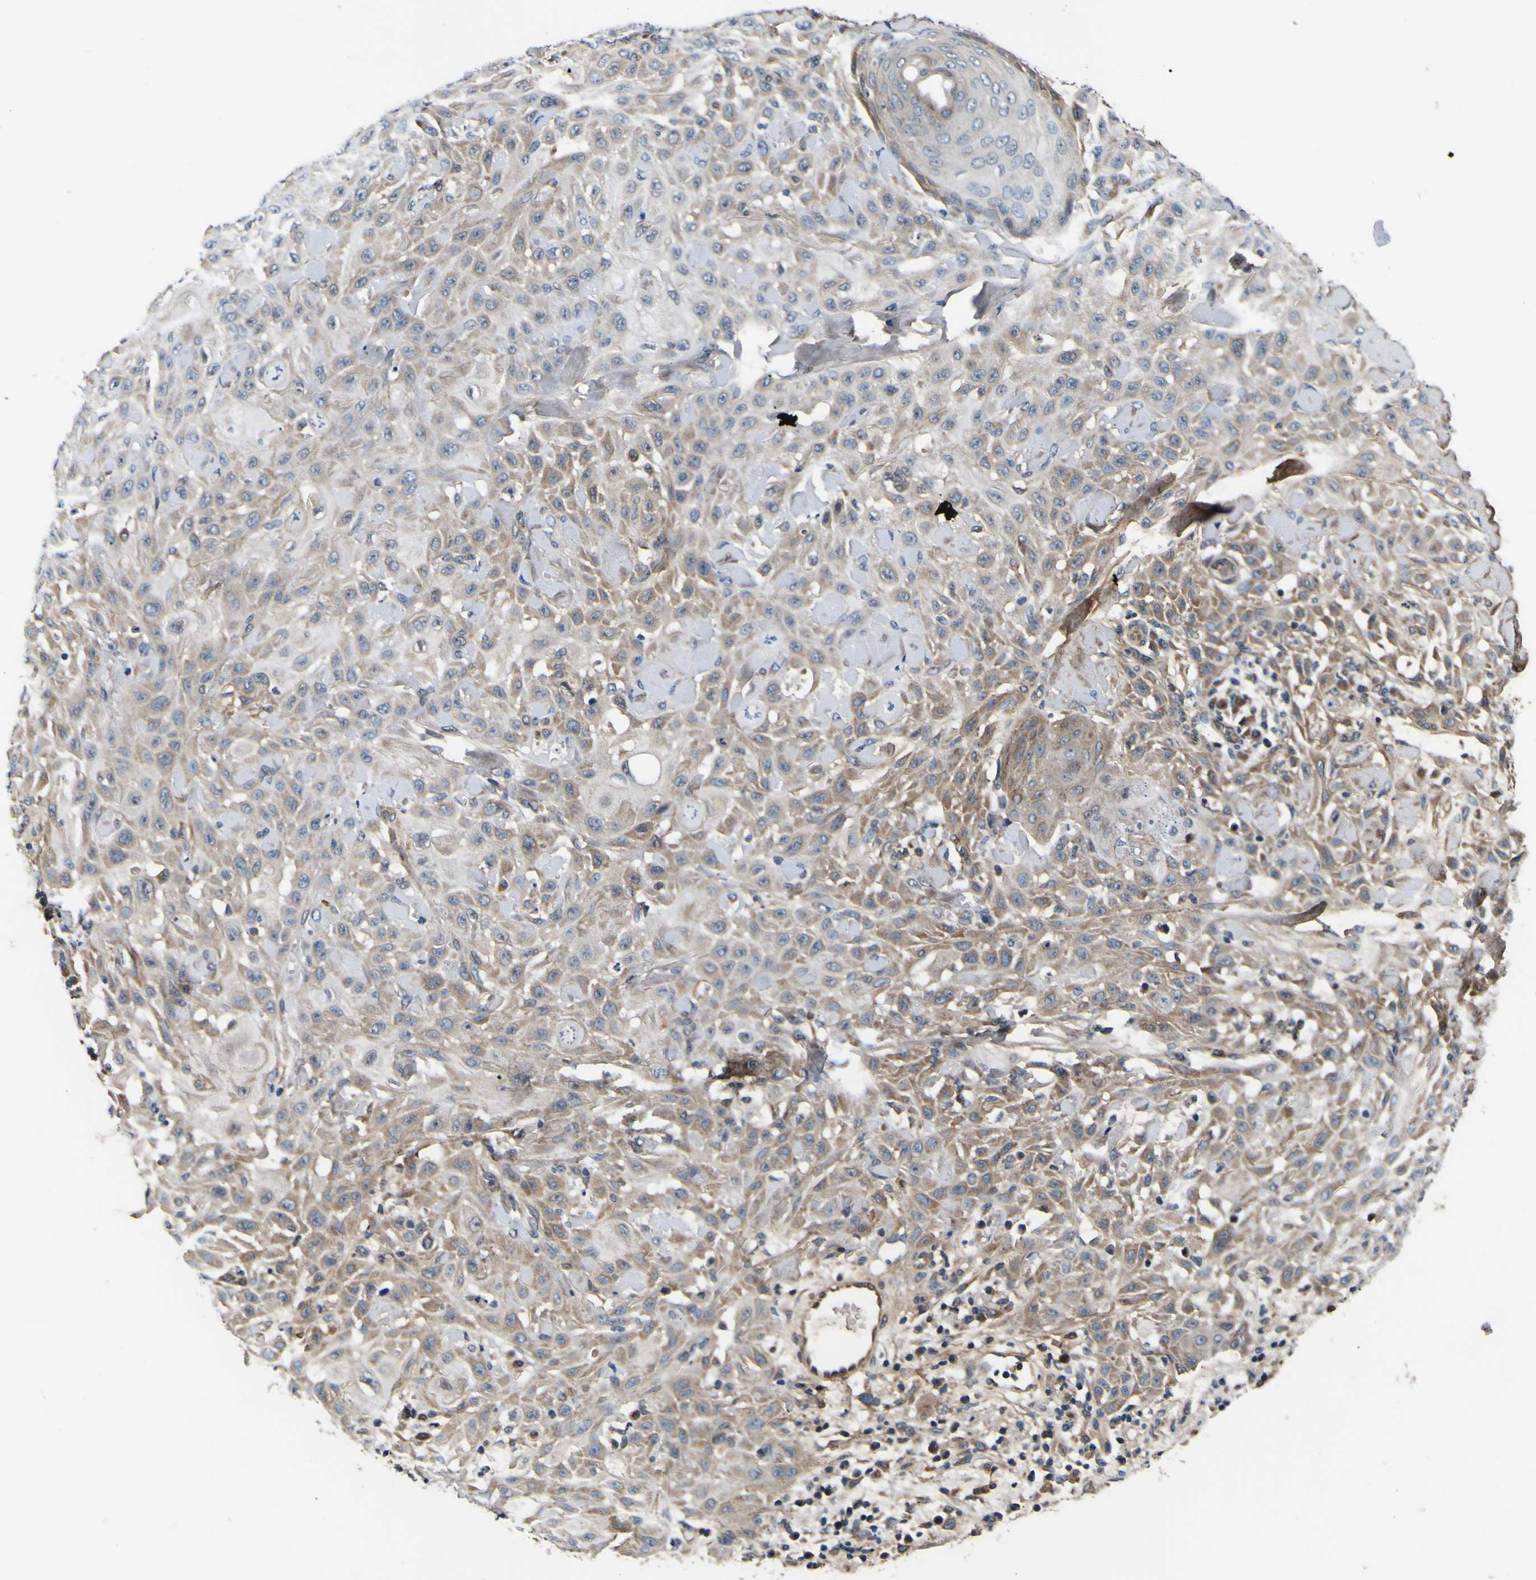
{"staining": {"intensity": "weak", "quantity": "25%-75%", "location": "cytoplasmic/membranous"}, "tissue": "skin cancer", "cell_type": "Tumor cells", "image_type": "cancer", "snomed": [{"axis": "morphology", "description": "Squamous cell carcinoma, NOS"}, {"axis": "topography", "description": "Skin"}], "caption": "Skin squamous cell carcinoma stained with a brown dye exhibits weak cytoplasmic/membranous positive positivity in approximately 25%-75% of tumor cells.", "gene": "POSTN", "patient": {"sex": "male", "age": 24}}